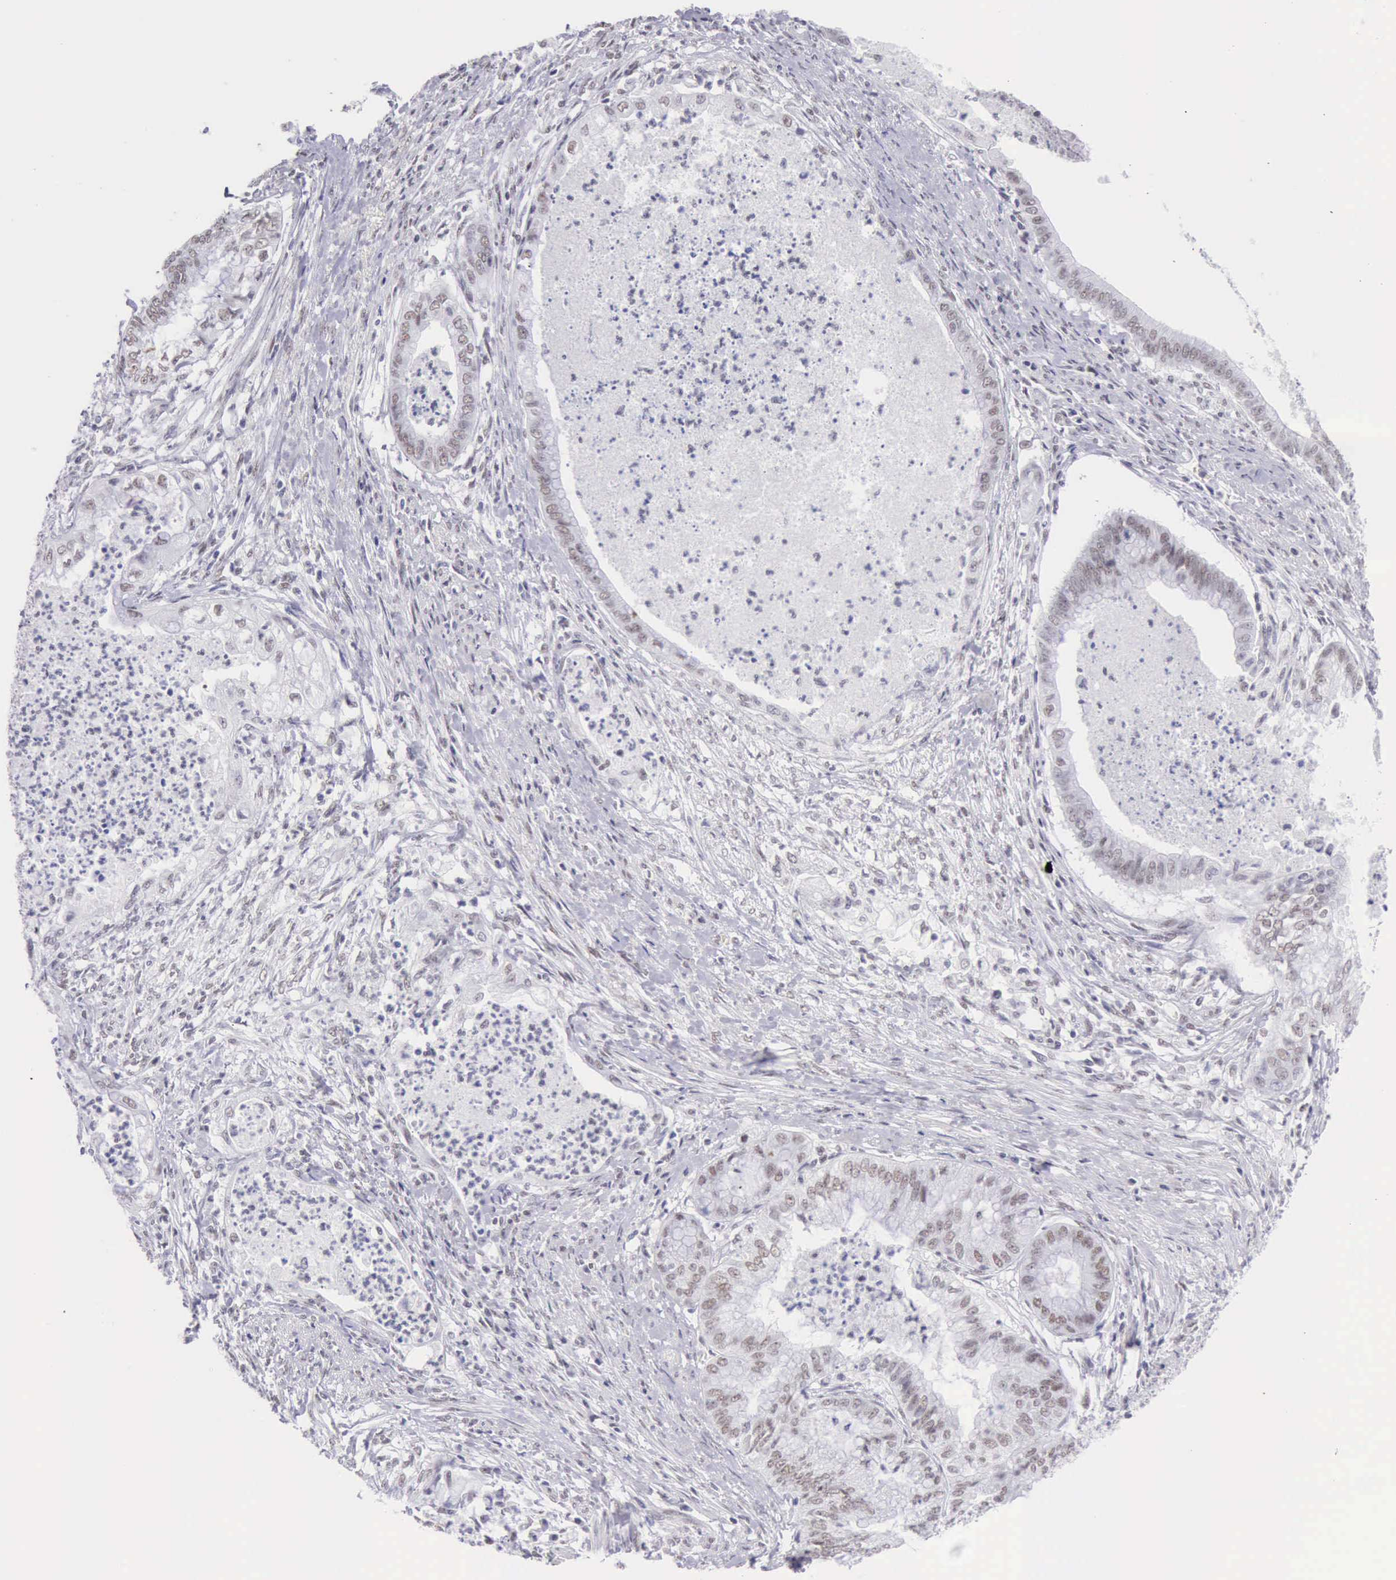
{"staining": {"intensity": "weak", "quantity": "<25%", "location": "nuclear"}, "tissue": "endometrial cancer", "cell_type": "Tumor cells", "image_type": "cancer", "snomed": [{"axis": "morphology", "description": "Necrosis, NOS"}, {"axis": "morphology", "description": "Adenocarcinoma, NOS"}, {"axis": "topography", "description": "Endometrium"}], "caption": "IHC of human endometrial cancer reveals no expression in tumor cells. Brightfield microscopy of immunohistochemistry stained with DAB (3,3'-diaminobenzidine) (brown) and hematoxylin (blue), captured at high magnification.", "gene": "EP300", "patient": {"sex": "female", "age": 79}}